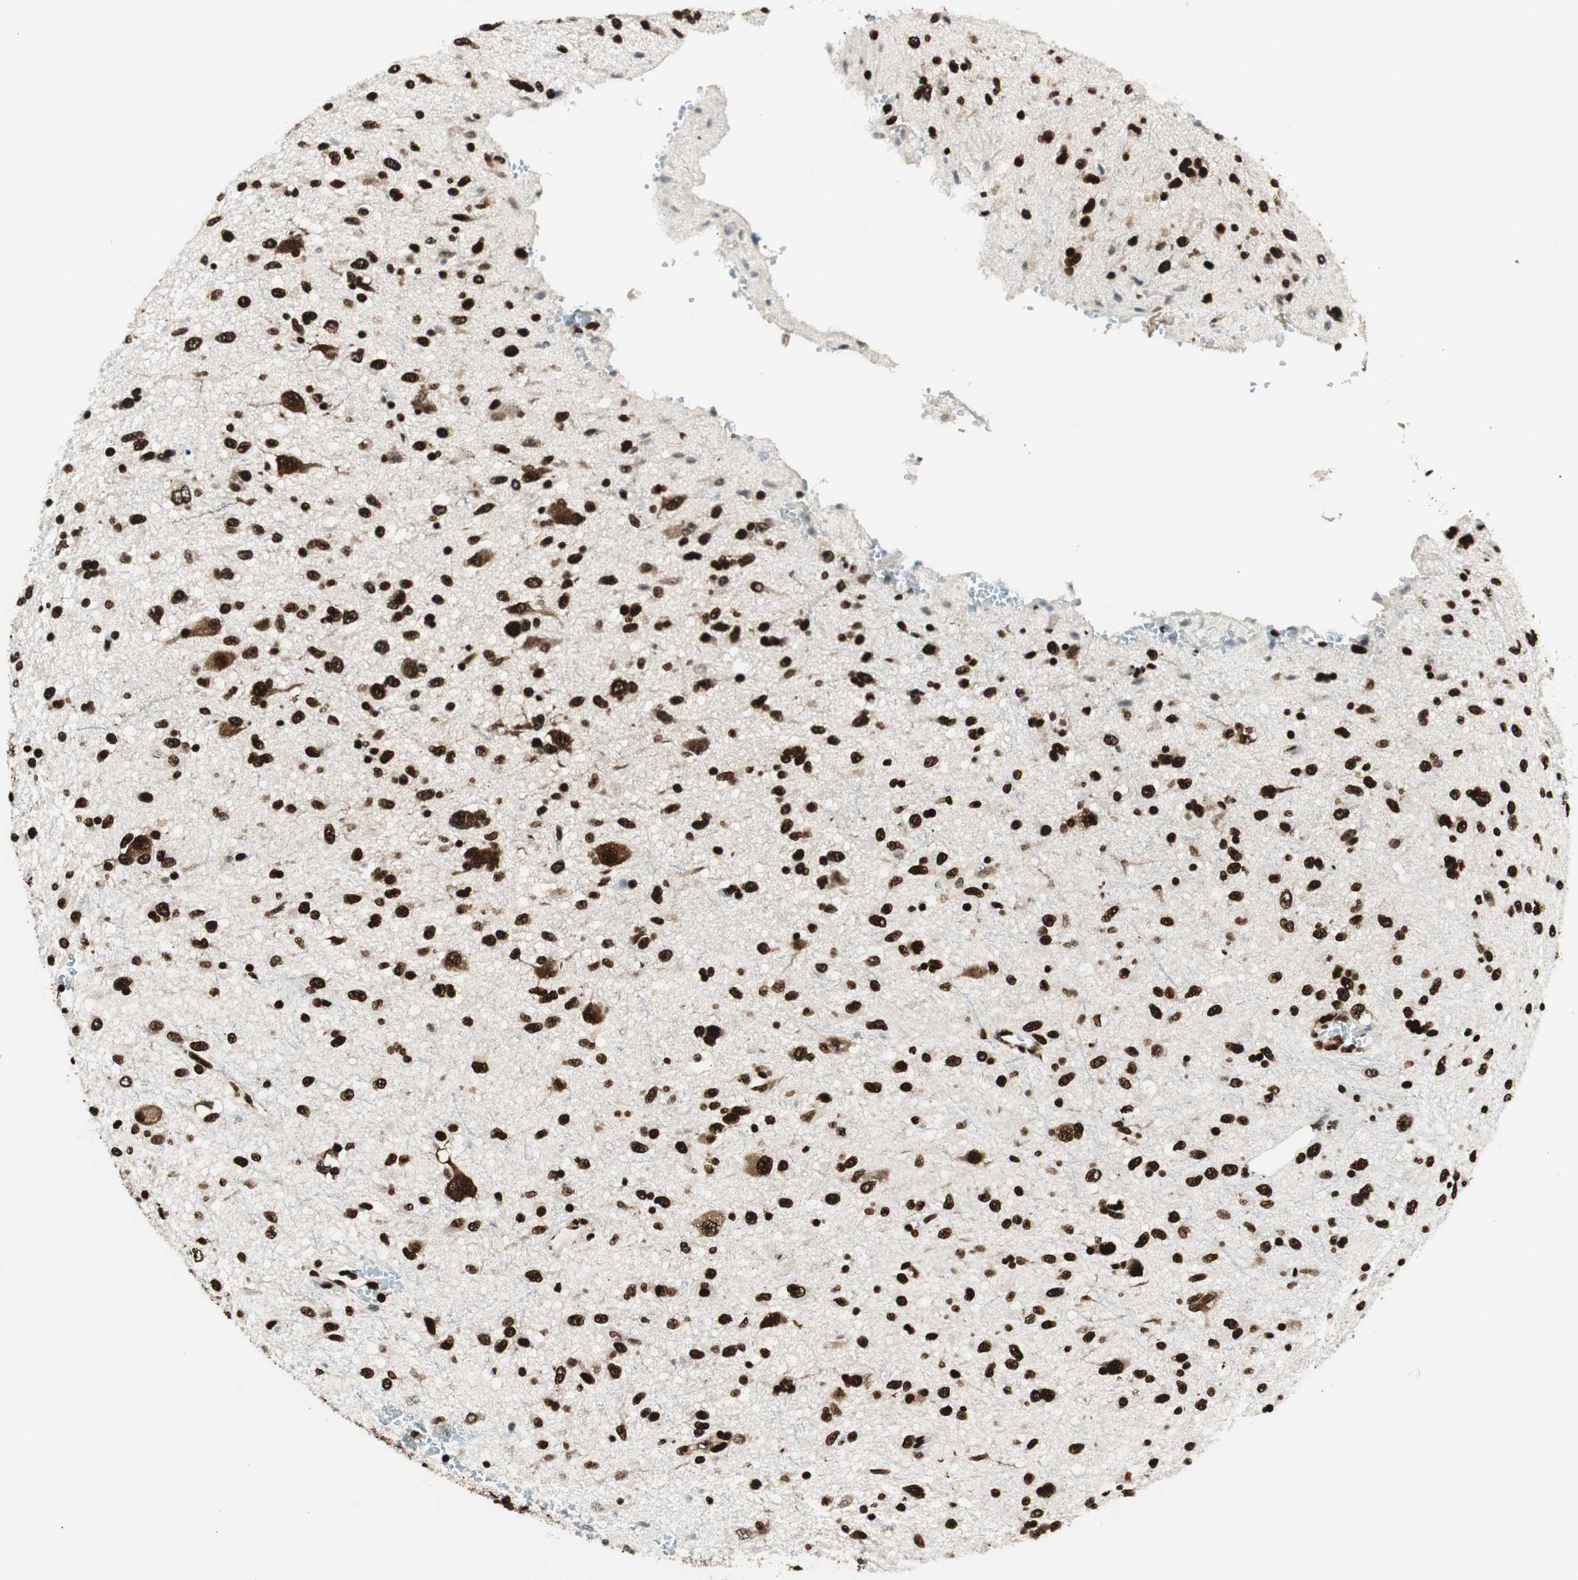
{"staining": {"intensity": "strong", "quantity": ">75%", "location": "nuclear"}, "tissue": "glioma", "cell_type": "Tumor cells", "image_type": "cancer", "snomed": [{"axis": "morphology", "description": "Glioma, malignant, Low grade"}, {"axis": "topography", "description": "Brain"}], "caption": "Malignant glioma (low-grade) stained with a brown dye displays strong nuclear positive positivity in approximately >75% of tumor cells.", "gene": "EWSR1", "patient": {"sex": "male", "age": 77}}